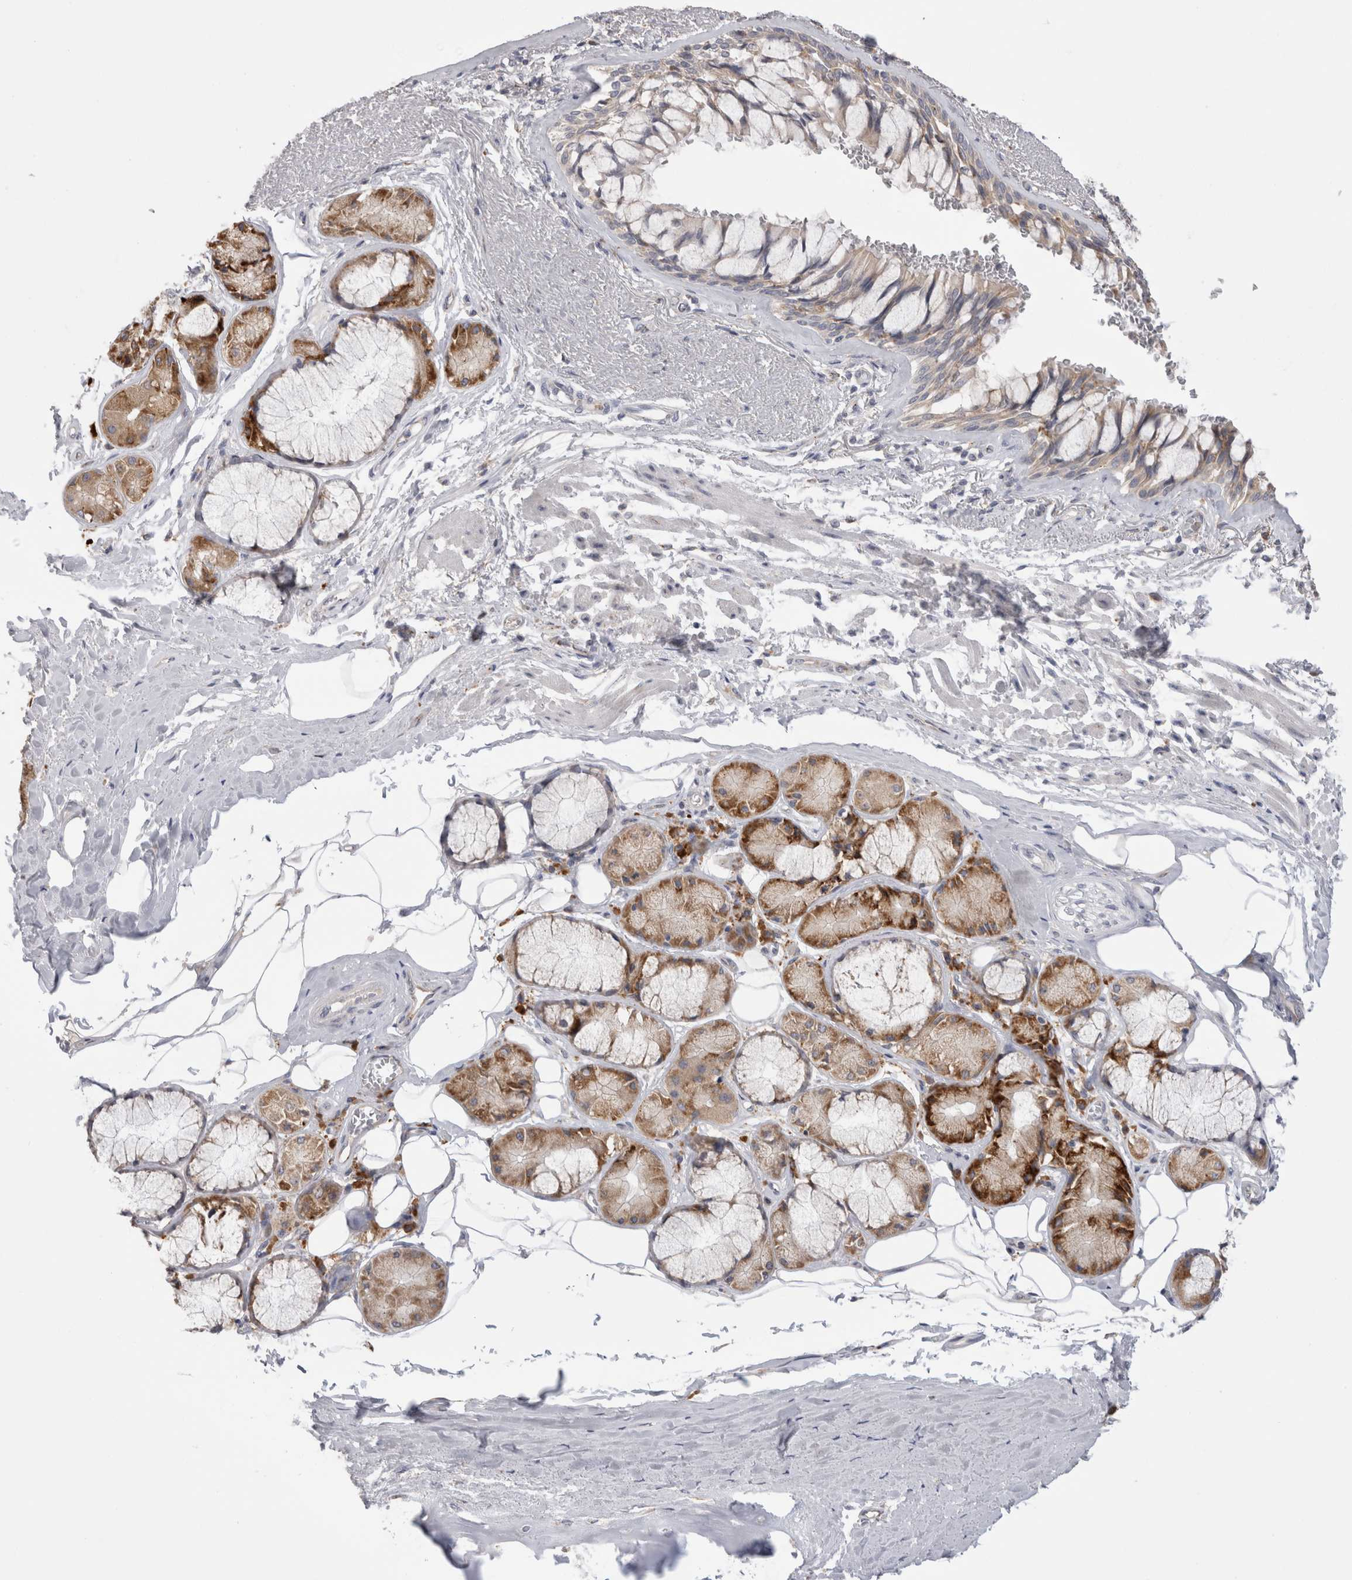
{"staining": {"intensity": "weak", "quantity": "<25%", "location": "cytoplasmic/membranous"}, "tissue": "bronchus", "cell_type": "Respiratory epithelial cells", "image_type": "normal", "snomed": [{"axis": "morphology", "description": "Normal tissue, NOS"}, {"axis": "topography", "description": "Bronchus"}], "caption": "Immunohistochemistry photomicrograph of benign bronchus stained for a protein (brown), which shows no expression in respiratory epithelial cells. (DAB (3,3'-diaminobenzidine) IHC with hematoxylin counter stain).", "gene": "ZNF341", "patient": {"sex": "male", "age": 66}}